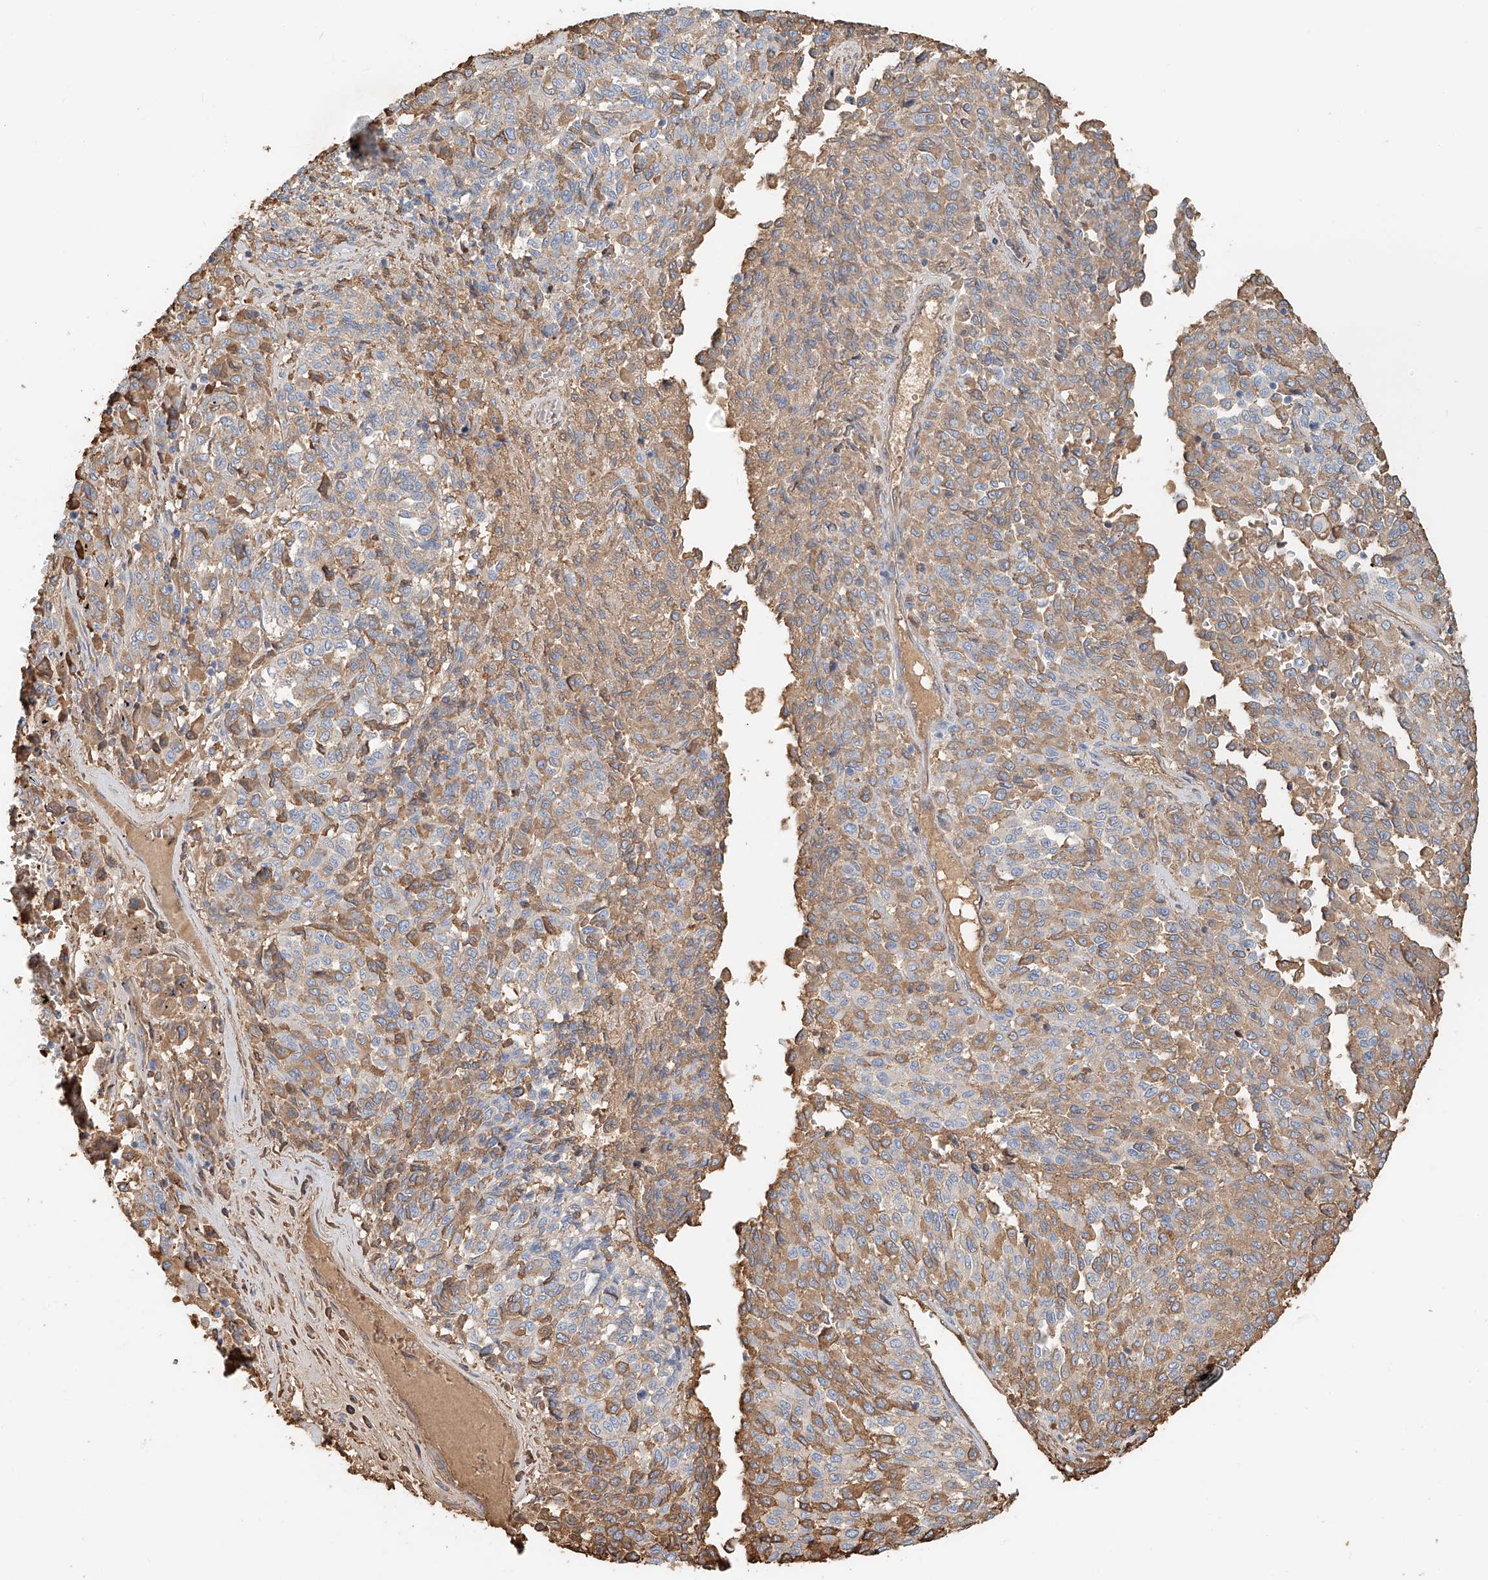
{"staining": {"intensity": "moderate", "quantity": "25%-75%", "location": "cytoplasmic/membranous"}, "tissue": "melanoma", "cell_type": "Tumor cells", "image_type": "cancer", "snomed": [{"axis": "morphology", "description": "Malignant melanoma, Metastatic site"}, {"axis": "topography", "description": "Pancreas"}], "caption": "Immunohistochemical staining of human melanoma reveals moderate cytoplasmic/membranous protein positivity in approximately 25%-75% of tumor cells.", "gene": "ZFP30", "patient": {"sex": "female", "age": 30}}